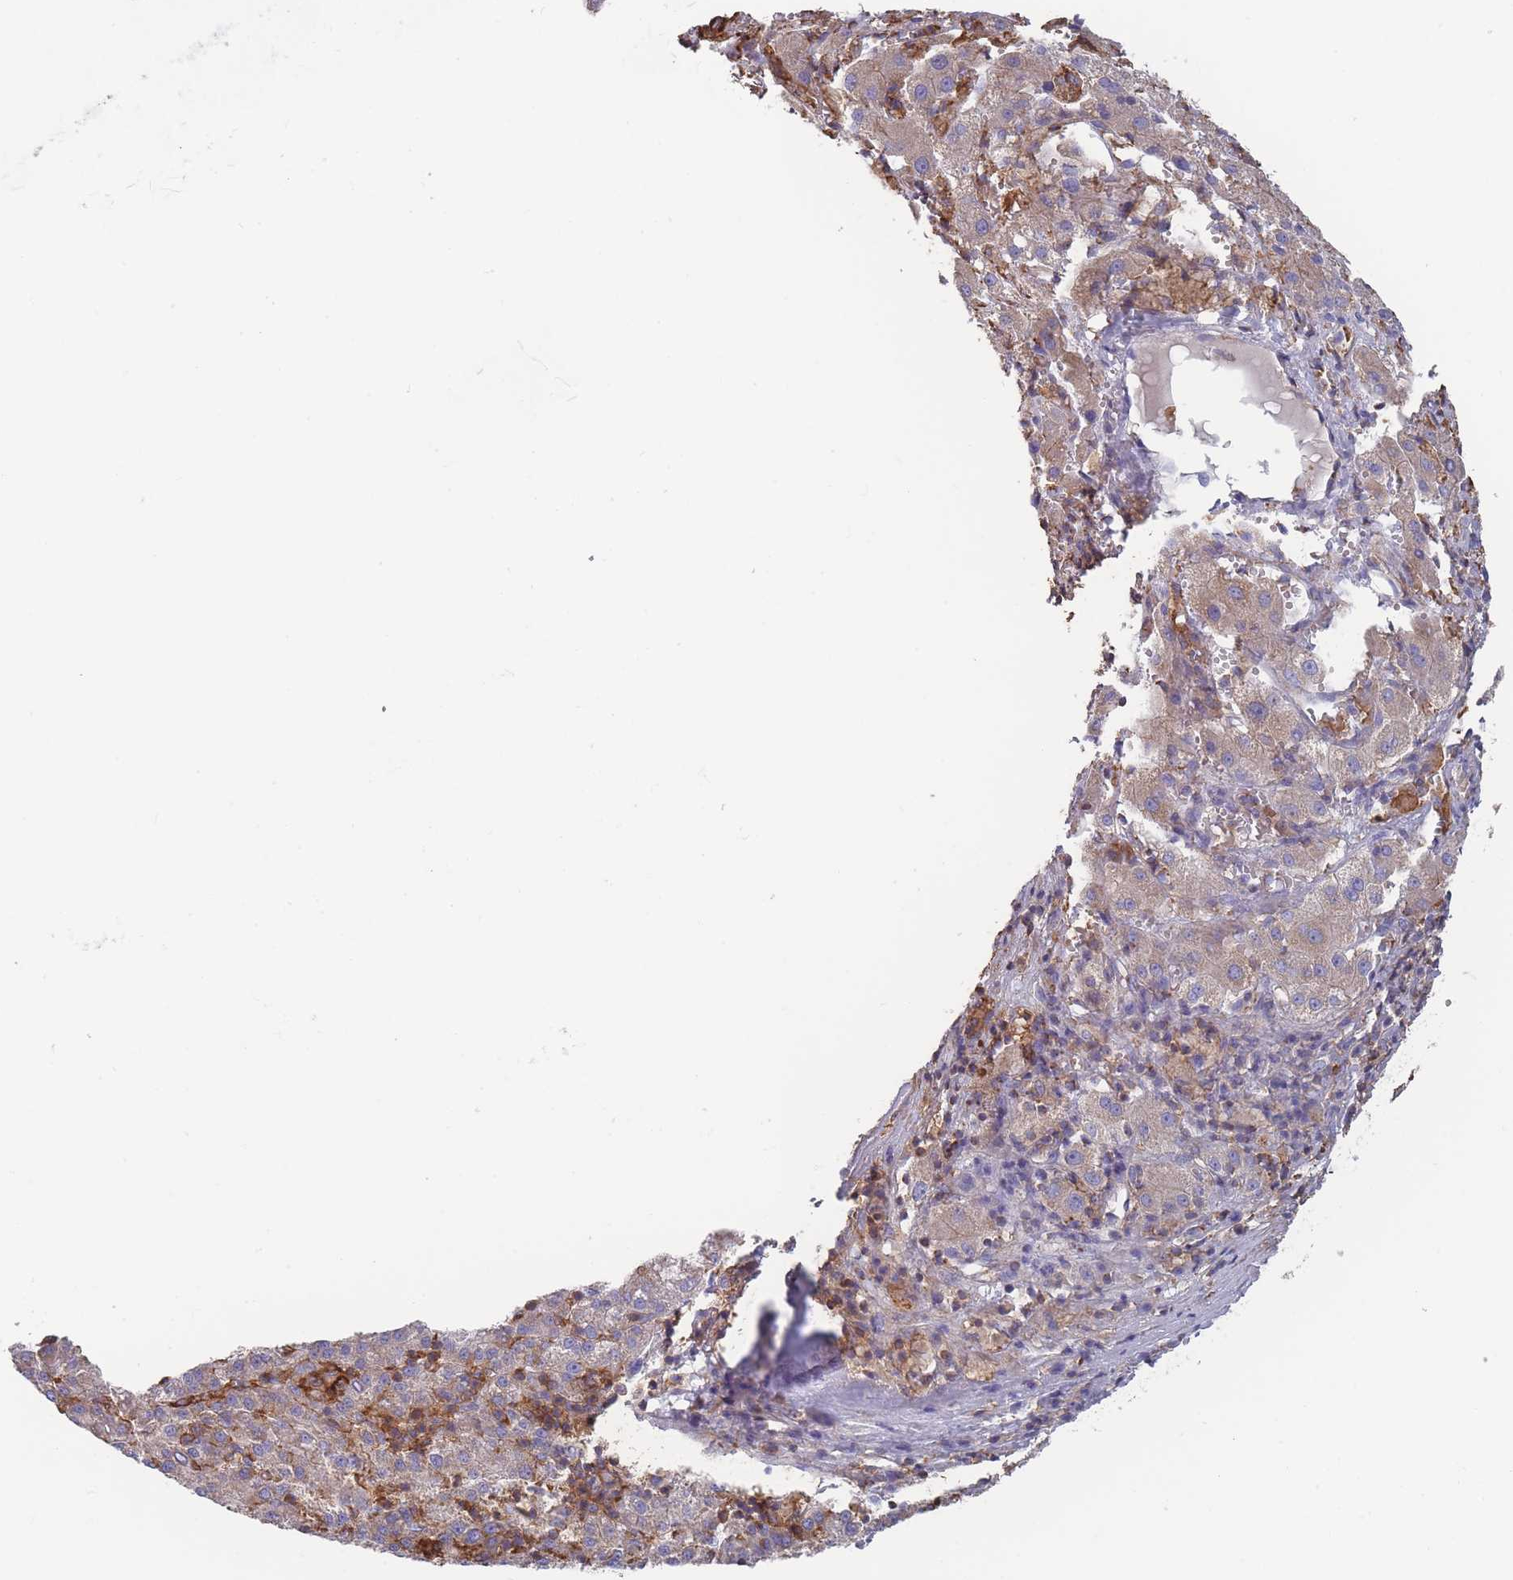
{"staining": {"intensity": "weak", "quantity": "<25%", "location": "cytoplasmic/membranous"}, "tissue": "liver cancer", "cell_type": "Tumor cells", "image_type": "cancer", "snomed": [{"axis": "morphology", "description": "Carcinoma, Hepatocellular, NOS"}, {"axis": "topography", "description": "Liver"}], "caption": "There is no significant staining in tumor cells of liver cancer (hepatocellular carcinoma).", "gene": "SCCPDH", "patient": {"sex": "female", "age": 58}}